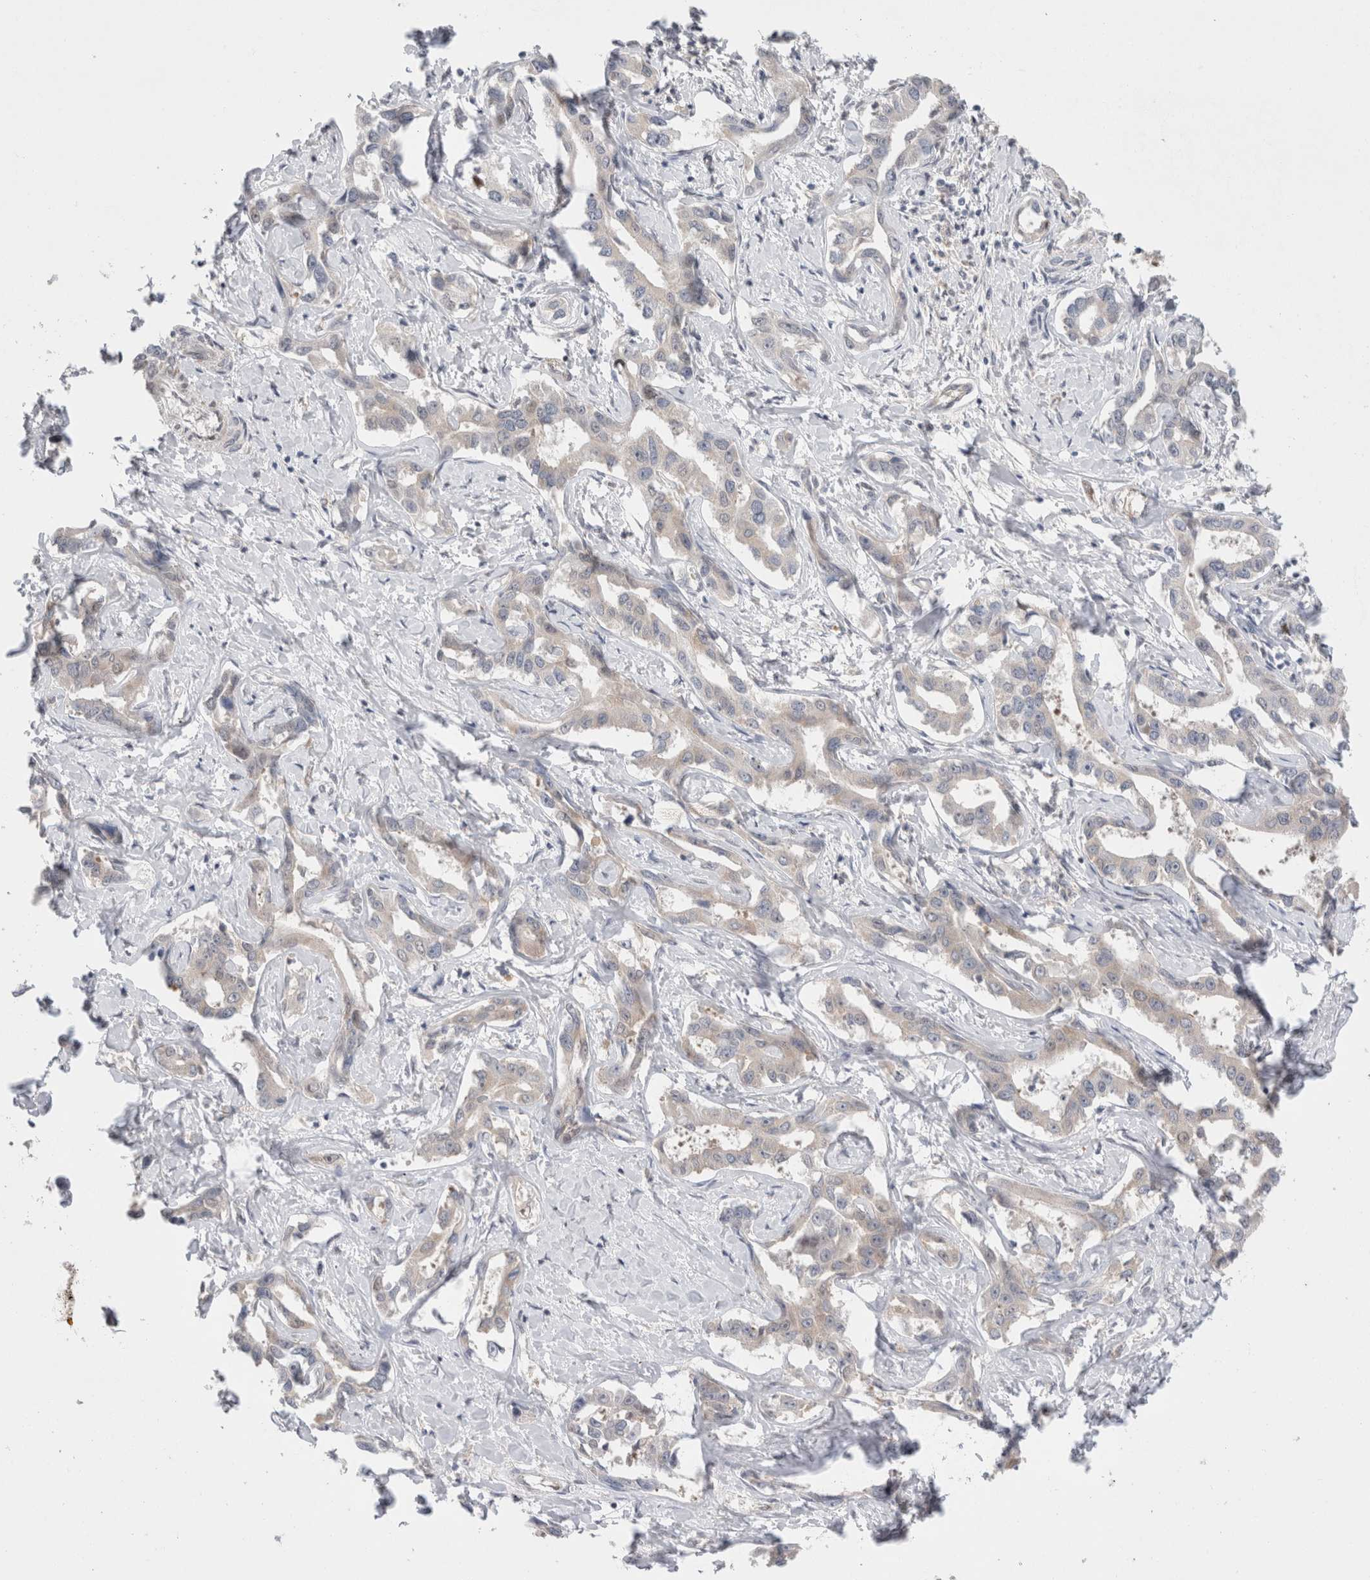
{"staining": {"intensity": "weak", "quantity": "<25%", "location": "cytoplasmic/membranous"}, "tissue": "liver cancer", "cell_type": "Tumor cells", "image_type": "cancer", "snomed": [{"axis": "morphology", "description": "Cholangiocarcinoma"}, {"axis": "topography", "description": "Liver"}], "caption": "Tumor cells show no significant positivity in liver cancer.", "gene": "NDOR1", "patient": {"sex": "male", "age": 59}}